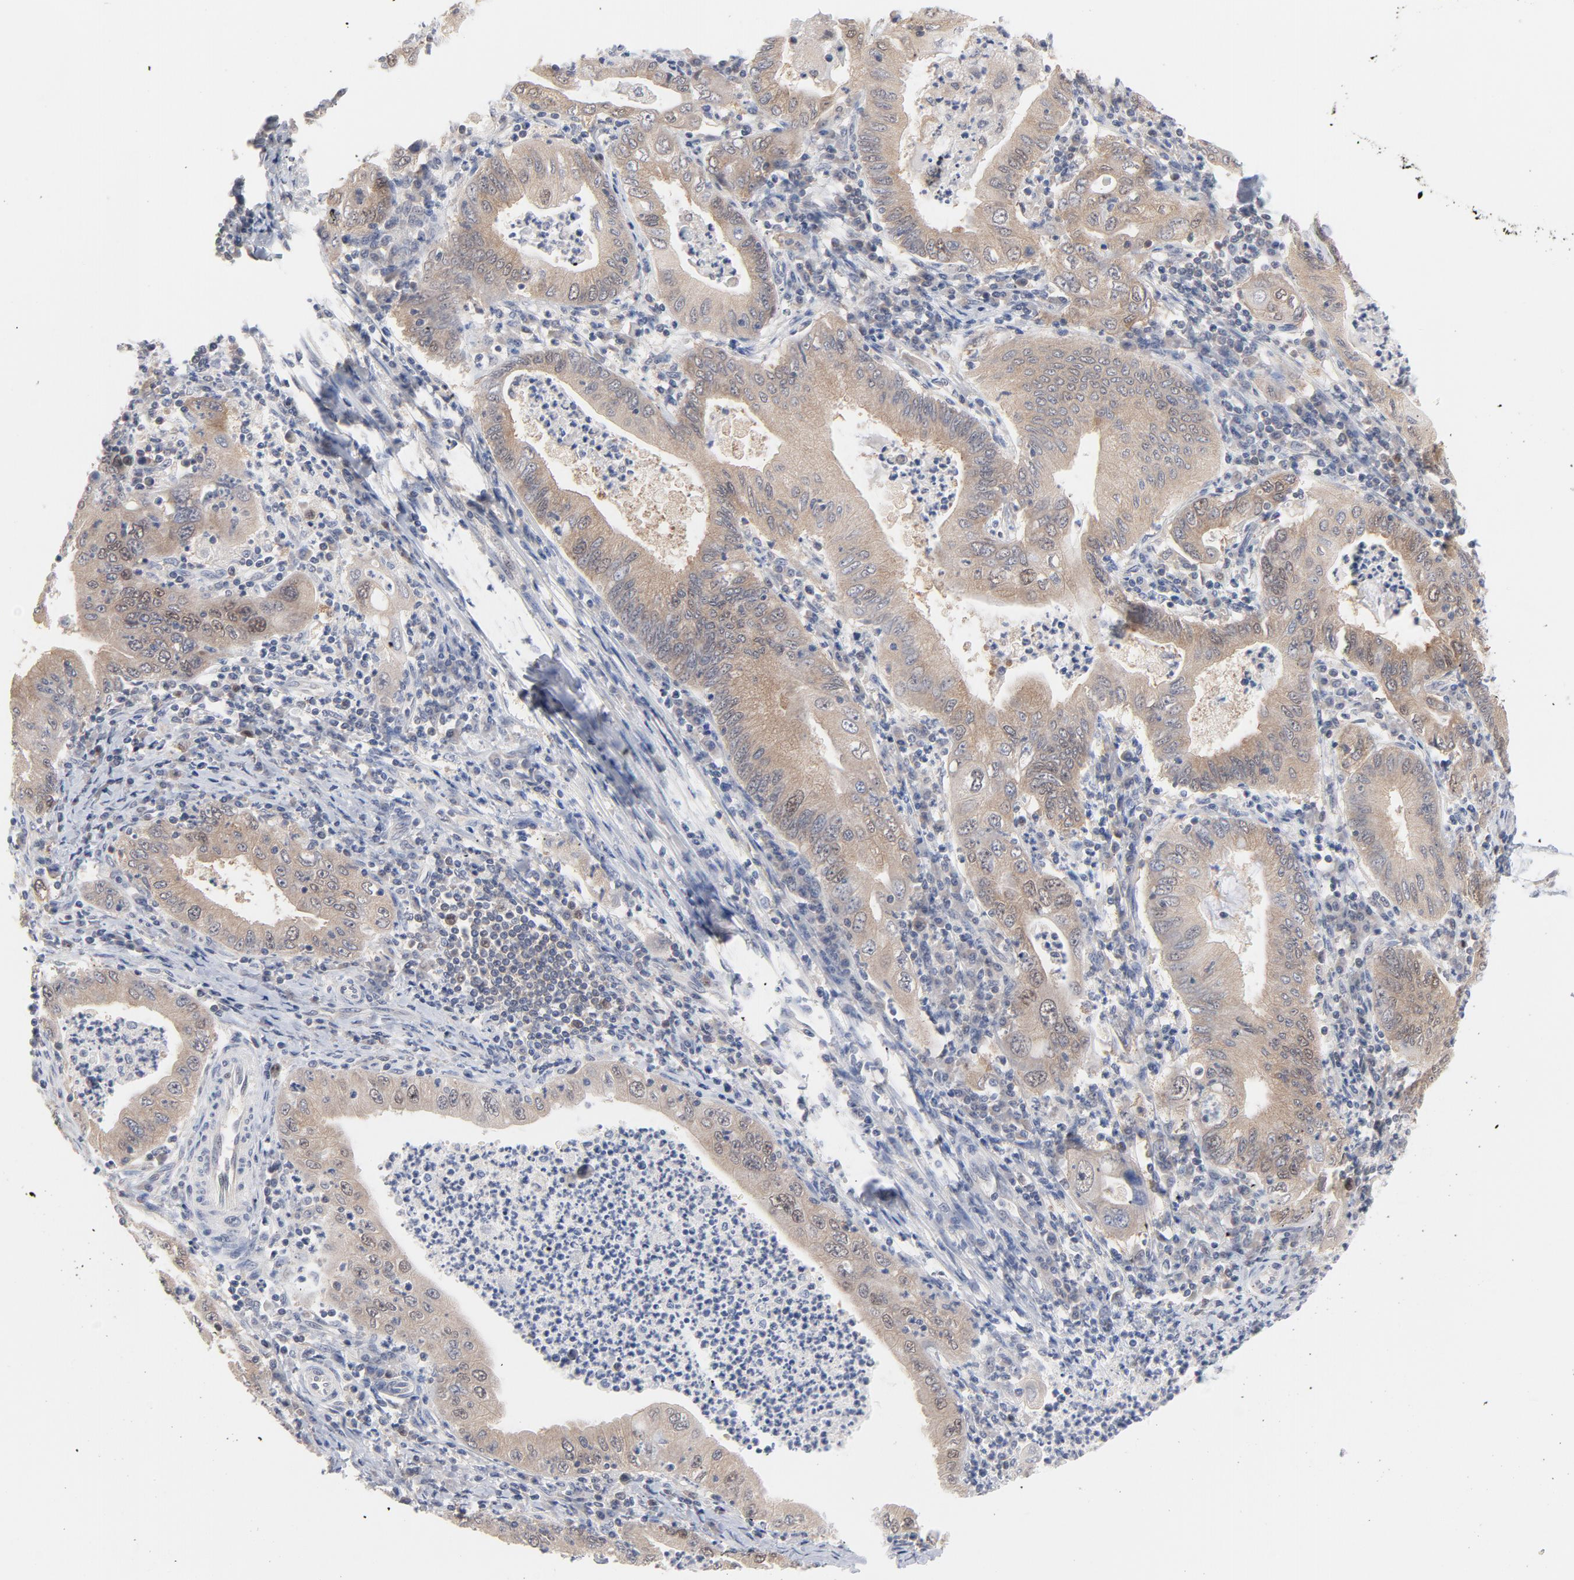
{"staining": {"intensity": "weak", "quantity": ">75%", "location": "cytoplasmic/membranous"}, "tissue": "stomach cancer", "cell_type": "Tumor cells", "image_type": "cancer", "snomed": [{"axis": "morphology", "description": "Normal tissue, NOS"}, {"axis": "morphology", "description": "Adenocarcinoma, NOS"}, {"axis": "topography", "description": "Esophagus"}, {"axis": "topography", "description": "Stomach, upper"}, {"axis": "topography", "description": "Peripheral nerve tissue"}], "caption": "Immunohistochemistry (DAB) staining of adenocarcinoma (stomach) displays weak cytoplasmic/membranous protein positivity in about >75% of tumor cells.", "gene": "UBL4A", "patient": {"sex": "male", "age": 62}}